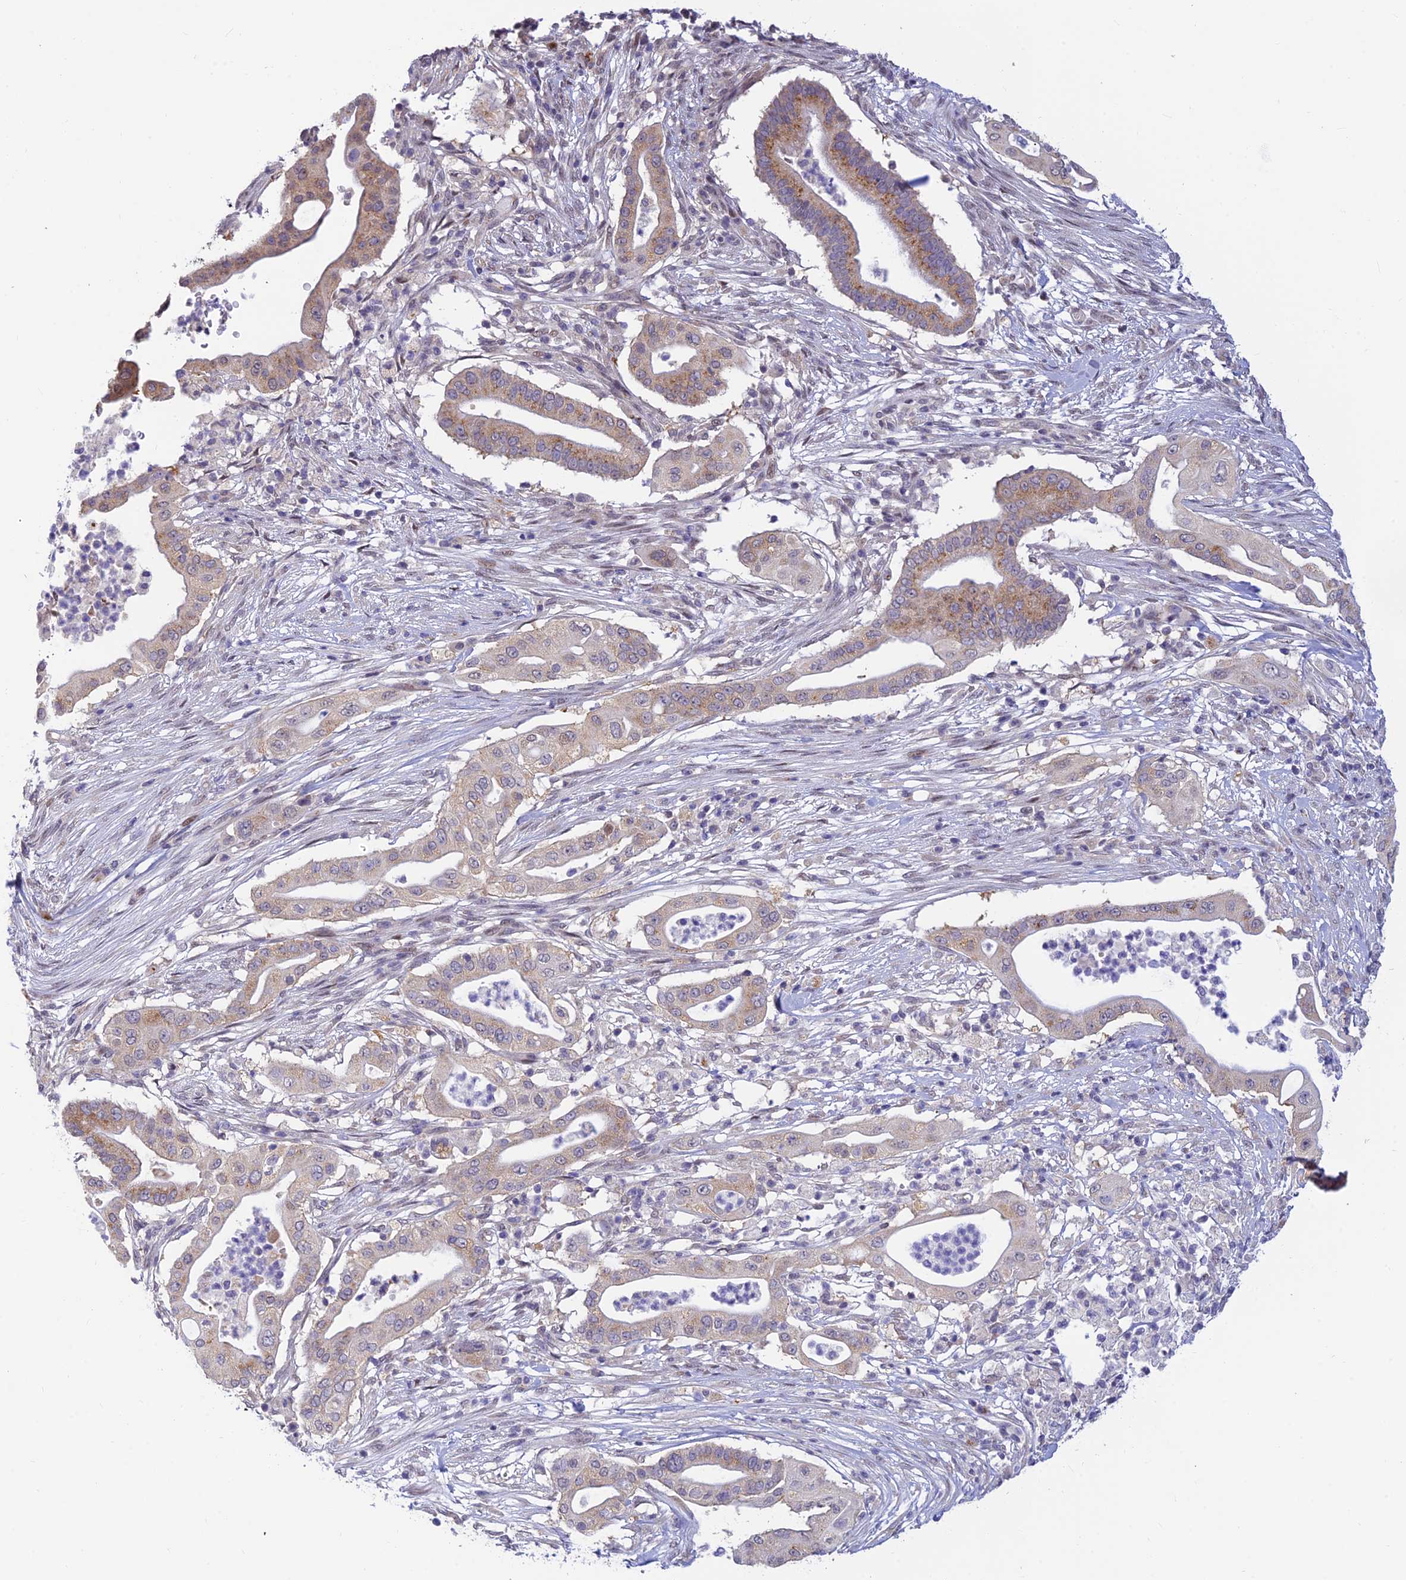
{"staining": {"intensity": "moderate", "quantity": "25%-75%", "location": "cytoplasmic/membranous"}, "tissue": "pancreatic cancer", "cell_type": "Tumor cells", "image_type": "cancer", "snomed": [{"axis": "morphology", "description": "Adenocarcinoma, NOS"}, {"axis": "topography", "description": "Pancreas"}], "caption": "Pancreatic cancer (adenocarcinoma) stained with immunohistochemistry reveals moderate cytoplasmic/membranous expression in about 25%-75% of tumor cells.", "gene": "INKA1", "patient": {"sex": "male", "age": 68}}